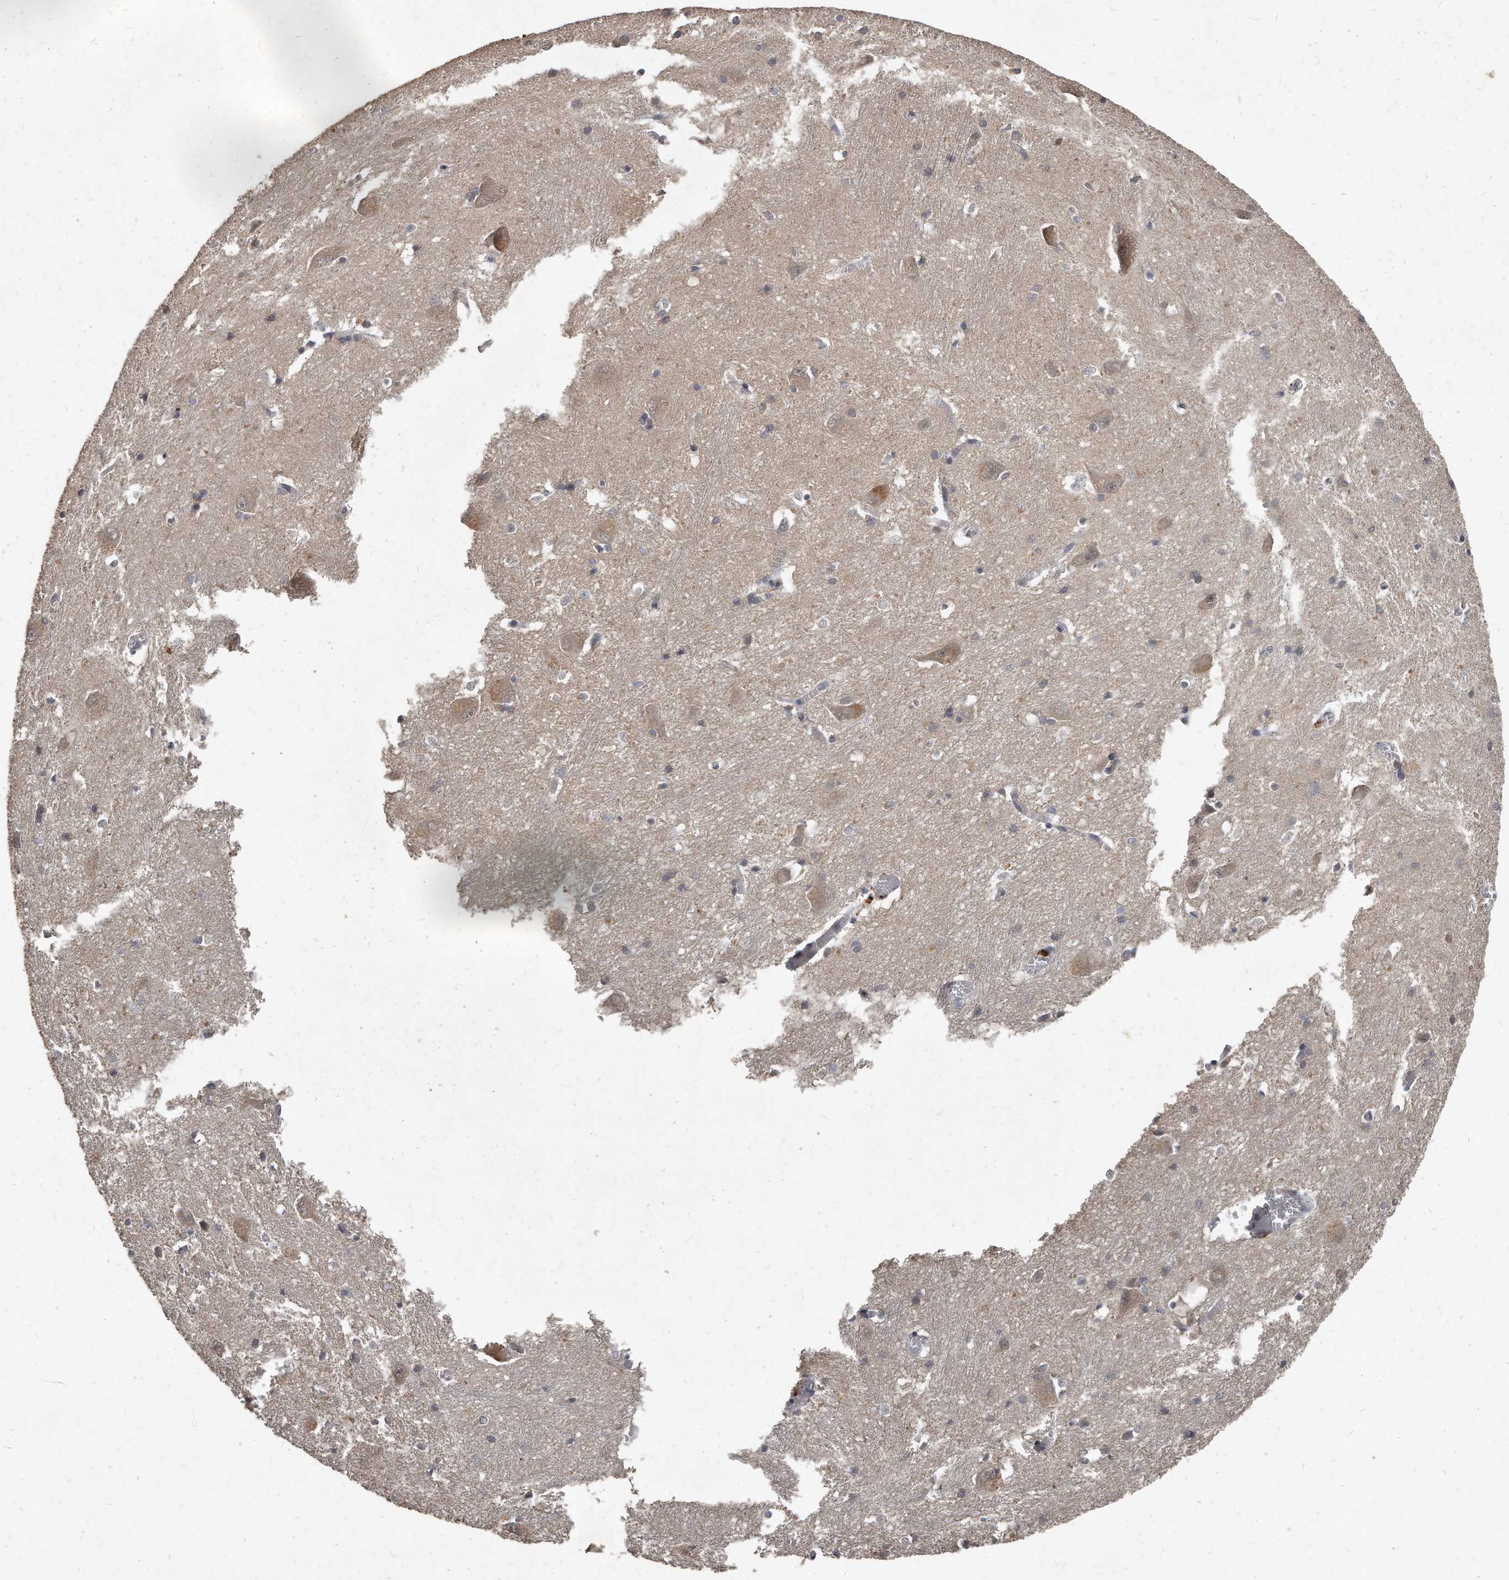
{"staining": {"intensity": "weak", "quantity": "<25%", "location": "cytoplasmic/membranous"}, "tissue": "caudate", "cell_type": "Glial cells", "image_type": "normal", "snomed": [{"axis": "morphology", "description": "Normal tissue, NOS"}, {"axis": "topography", "description": "Lateral ventricle wall"}], "caption": "This histopathology image is of unremarkable caudate stained with IHC to label a protein in brown with the nuclei are counter-stained blue. There is no staining in glial cells.", "gene": "GRB10", "patient": {"sex": "male", "age": 37}}